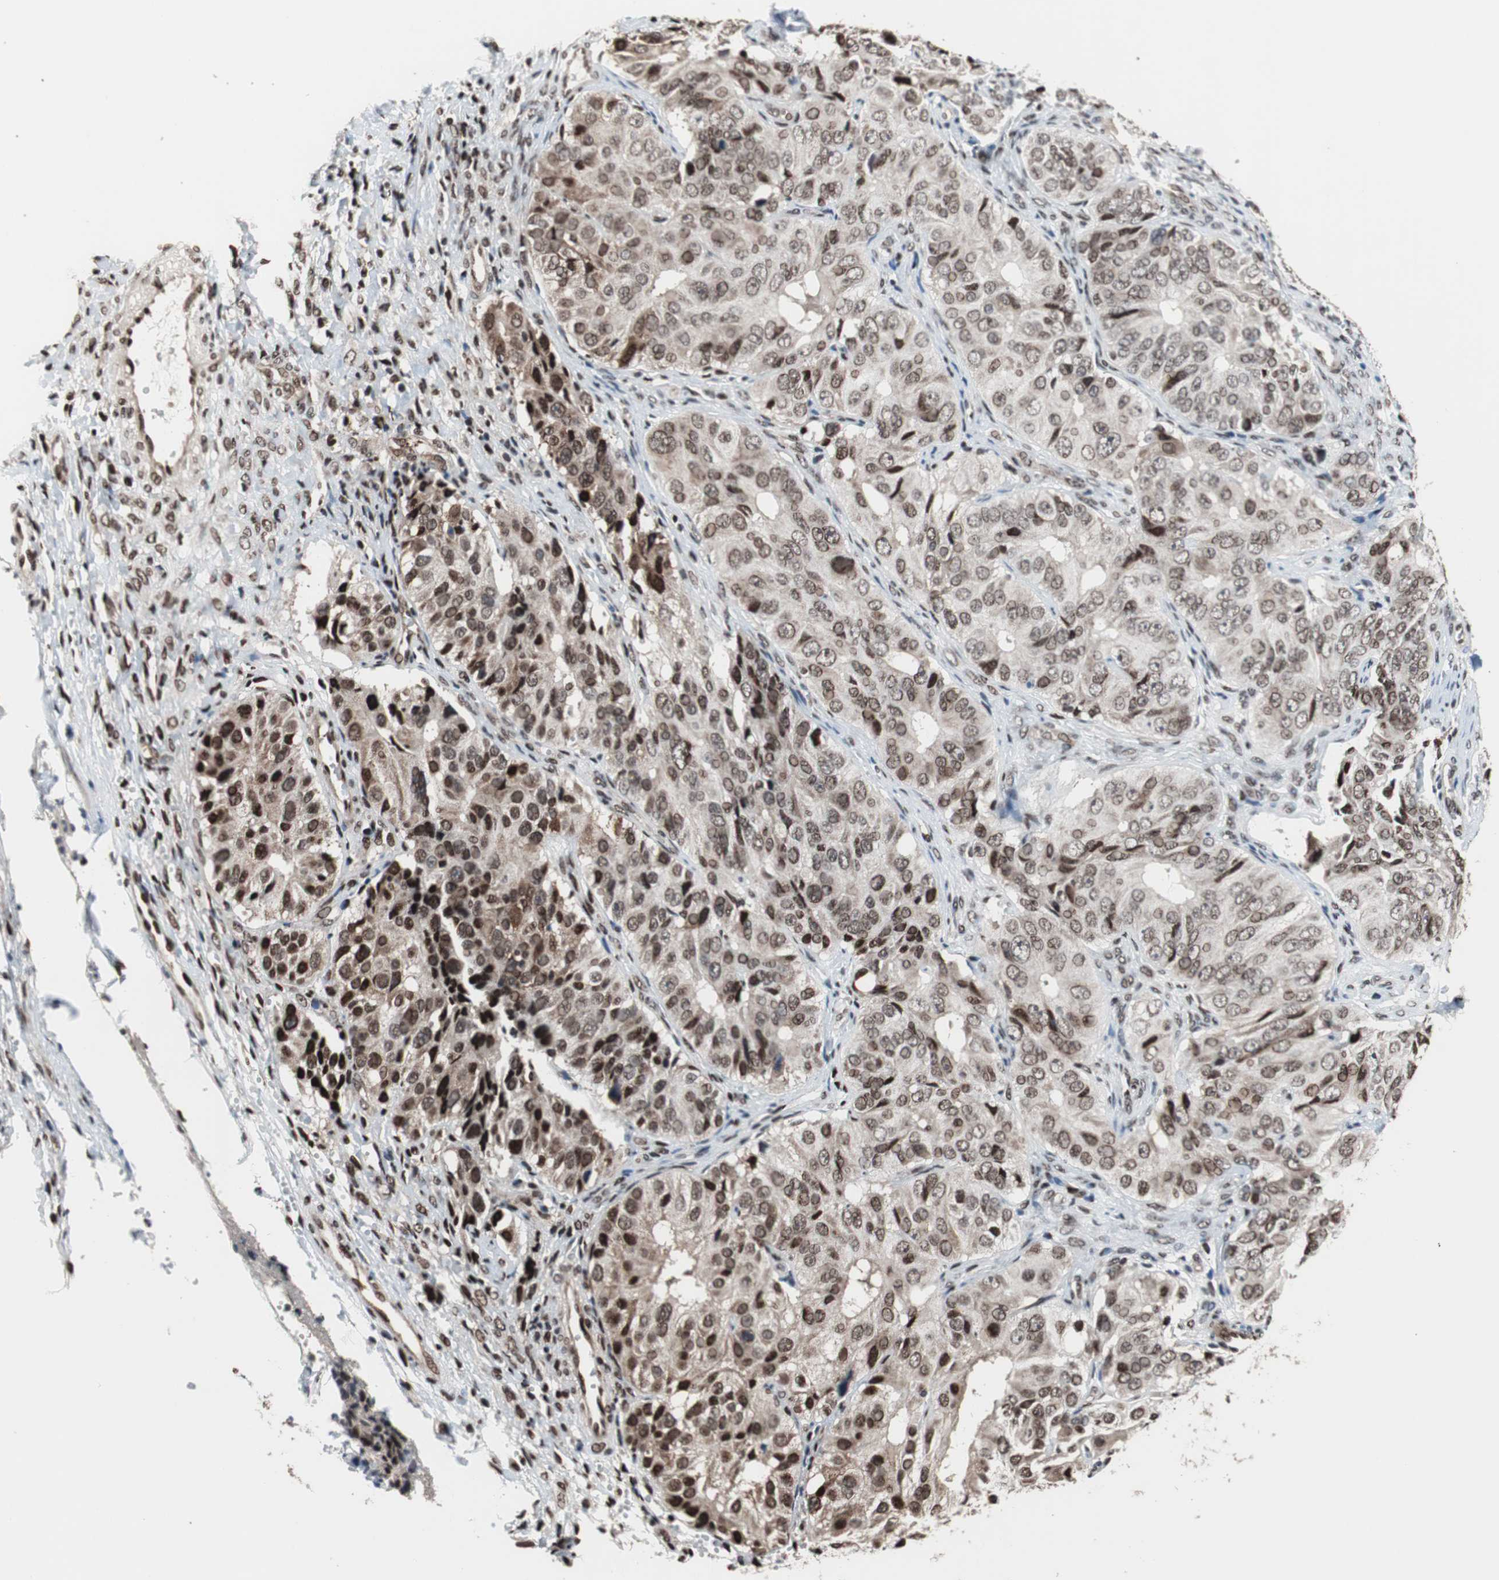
{"staining": {"intensity": "moderate", "quantity": ">75%", "location": "nuclear"}, "tissue": "ovarian cancer", "cell_type": "Tumor cells", "image_type": "cancer", "snomed": [{"axis": "morphology", "description": "Carcinoma, endometroid"}, {"axis": "topography", "description": "Ovary"}], "caption": "Protein expression analysis of endometroid carcinoma (ovarian) exhibits moderate nuclear expression in about >75% of tumor cells.", "gene": "POGZ", "patient": {"sex": "female", "age": 51}}